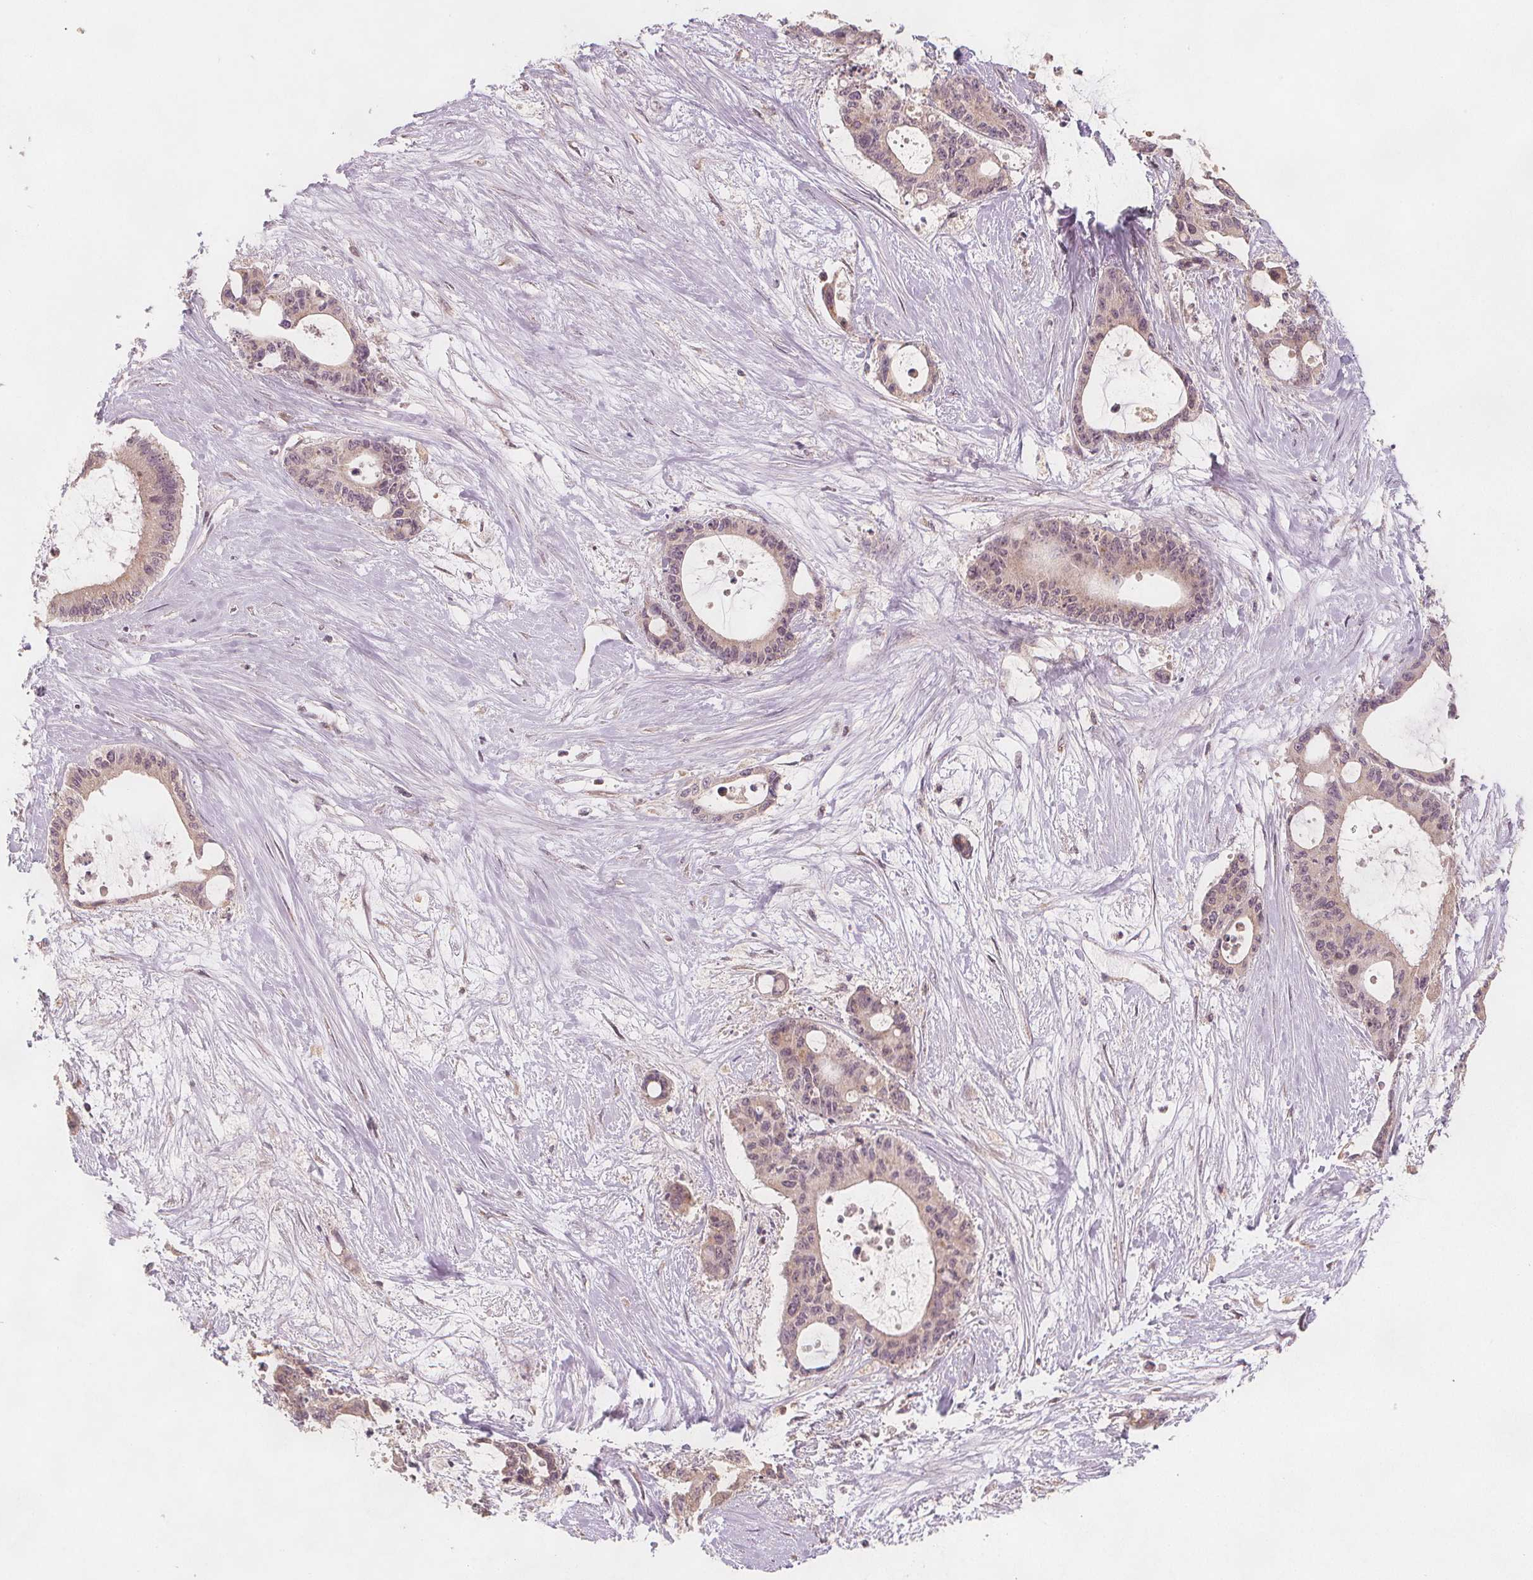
{"staining": {"intensity": "weak", "quantity": "<25%", "location": "cytoplasmic/membranous"}, "tissue": "liver cancer", "cell_type": "Tumor cells", "image_type": "cancer", "snomed": [{"axis": "morphology", "description": "Normal tissue, NOS"}, {"axis": "morphology", "description": "Cholangiocarcinoma"}, {"axis": "topography", "description": "Liver"}, {"axis": "topography", "description": "Peripheral nerve tissue"}], "caption": "Protein analysis of liver cancer exhibits no significant staining in tumor cells.", "gene": "NCSTN", "patient": {"sex": "female", "age": 73}}